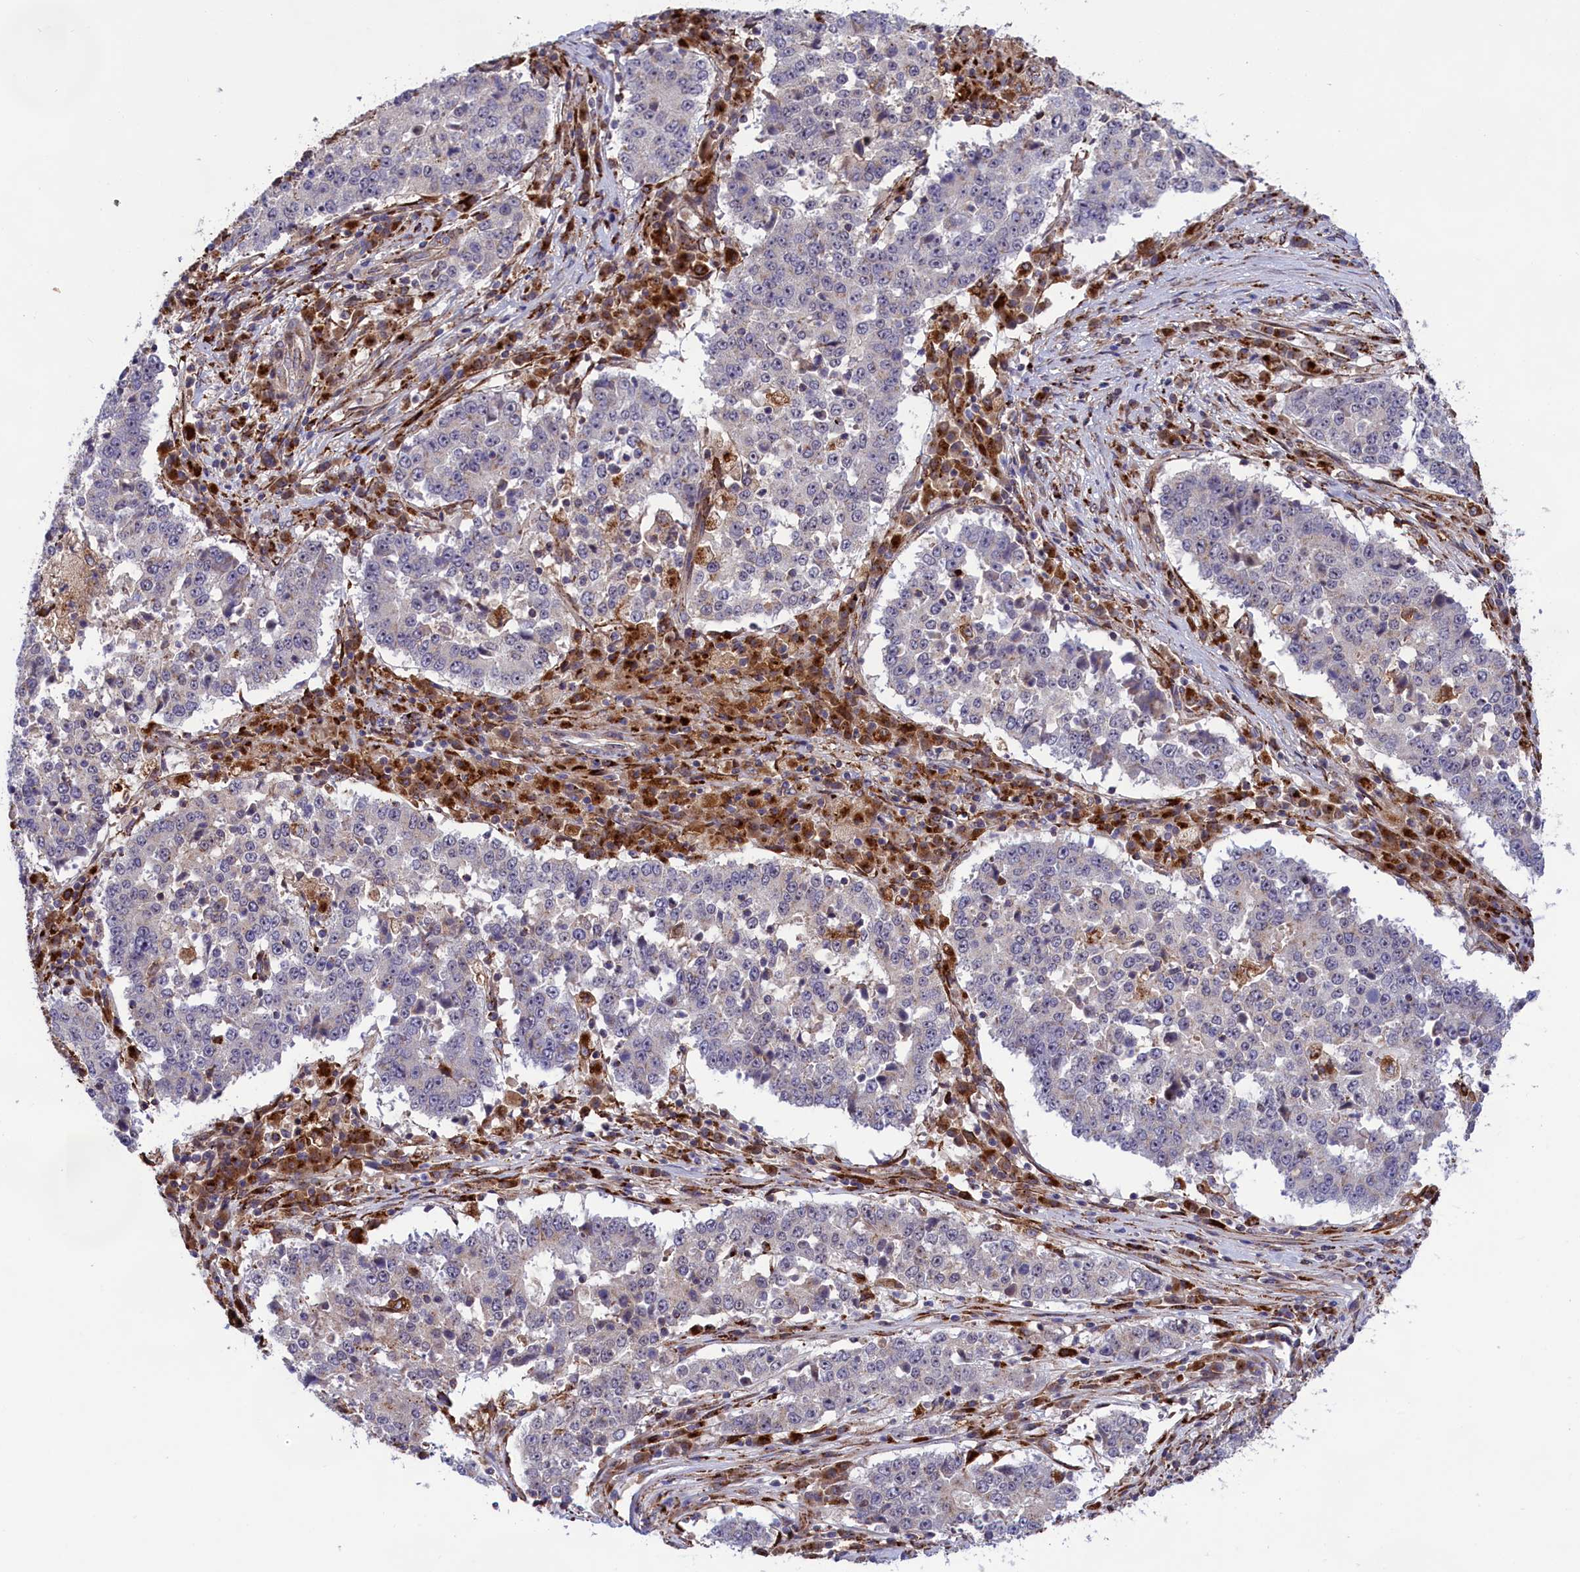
{"staining": {"intensity": "negative", "quantity": "none", "location": "none"}, "tissue": "stomach cancer", "cell_type": "Tumor cells", "image_type": "cancer", "snomed": [{"axis": "morphology", "description": "Adenocarcinoma, NOS"}, {"axis": "topography", "description": "Stomach"}], "caption": "IHC micrograph of human stomach cancer stained for a protein (brown), which demonstrates no expression in tumor cells.", "gene": "MAN2B1", "patient": {"sex": "male", "age": 59}}